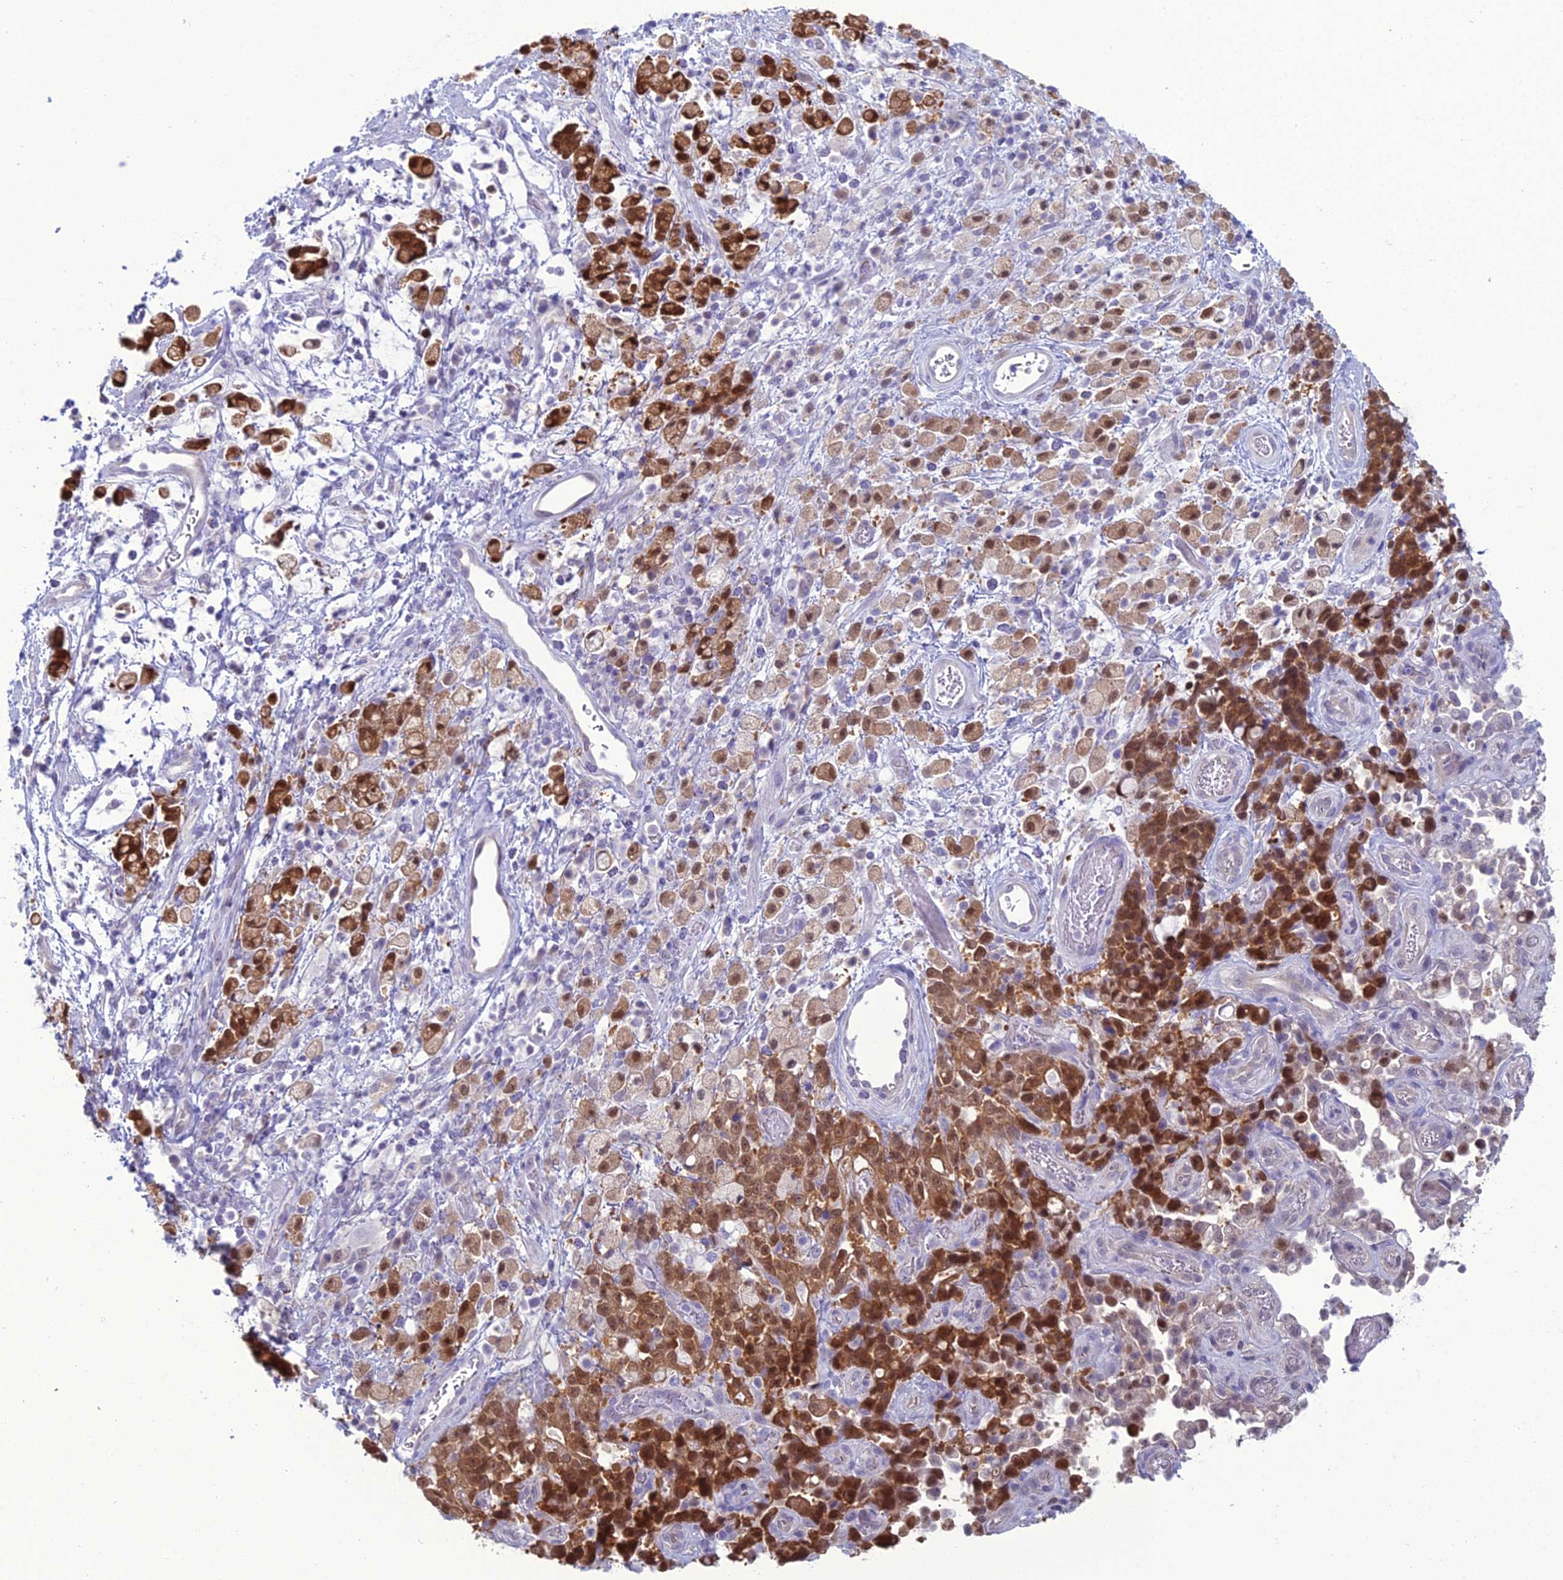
{"staining": {"intensity": "moderate", "quantity": ">75%", "location": "cytoplasmic/membranous,nuclear"}, "tissue": "stomach cancer", "cell_type": "Tumor cells", "image_type": "cancer", "snomed": [{"axis": "morphology", "description": "Adenocarcinoma, NOS"}, {"axis": "topography", "description": "Stomach"}], "caption": "The histopathology image displays staining of stomach cancer, revealing moderate cytoplasmic/membranous and nuclear protein positivity (brown color) within tumor cells.", "gene": "GNPNAT1", "patient": {"sex": "female", "age": 60}}